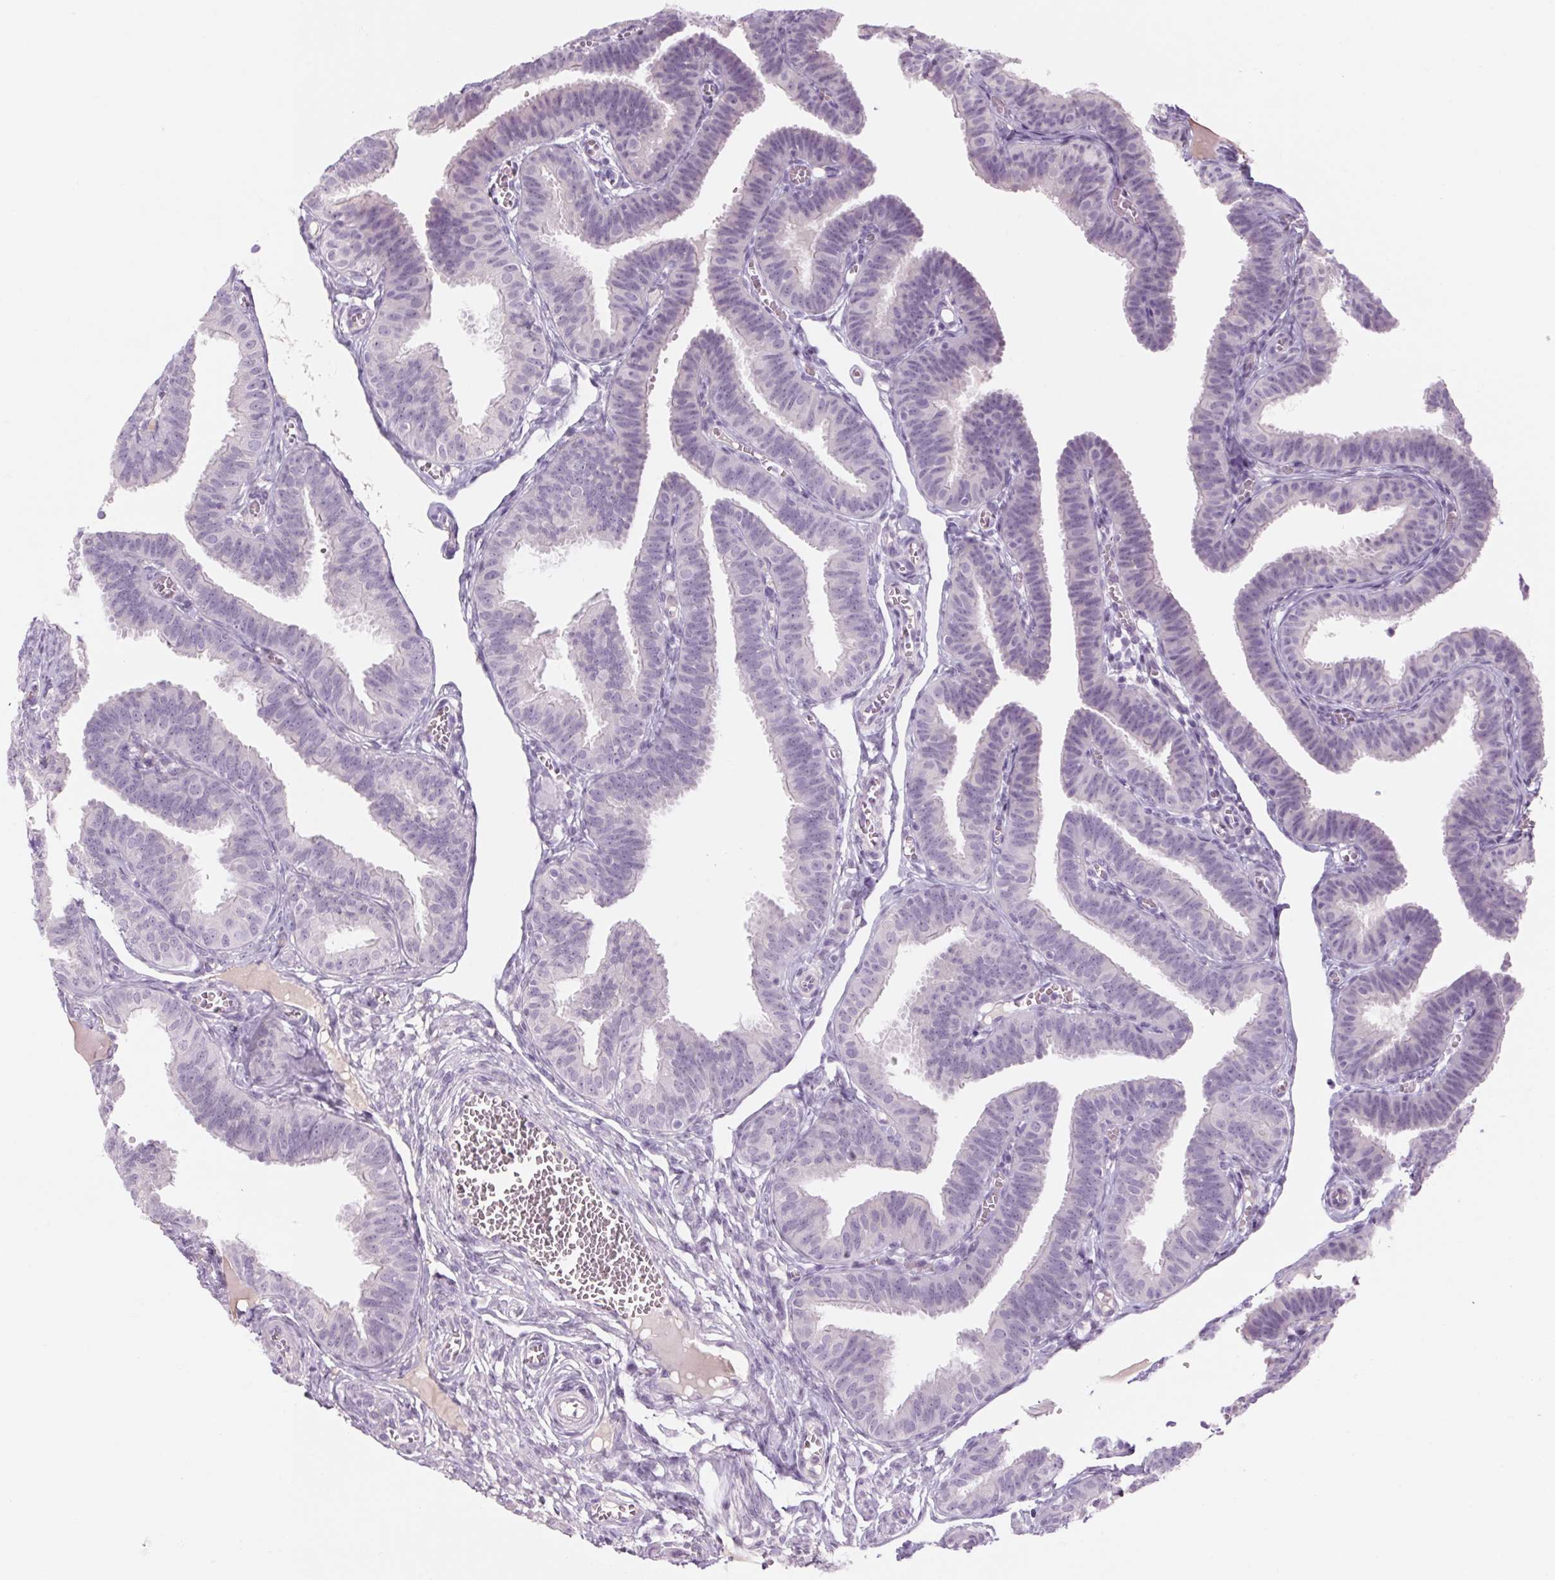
{"staining": {"intensity": "negative", "quantity": "none", "location": "none"}, "tissue": "fallopian tube", "cell_type": "Glandular cells", "image_type": "normal", "snomed": [{"axis": "morphology", "description": "Normal tissue, NOS"}, {"axis": "topography", "description": "Fallopian tube"}], "caption": "Immunohistochemistry (IHC) of unremarkable human fallopian tube exhibits no expression in glandular cells.", "gene": "RPTN", "patient": {"sex": "female", "age": 25}}